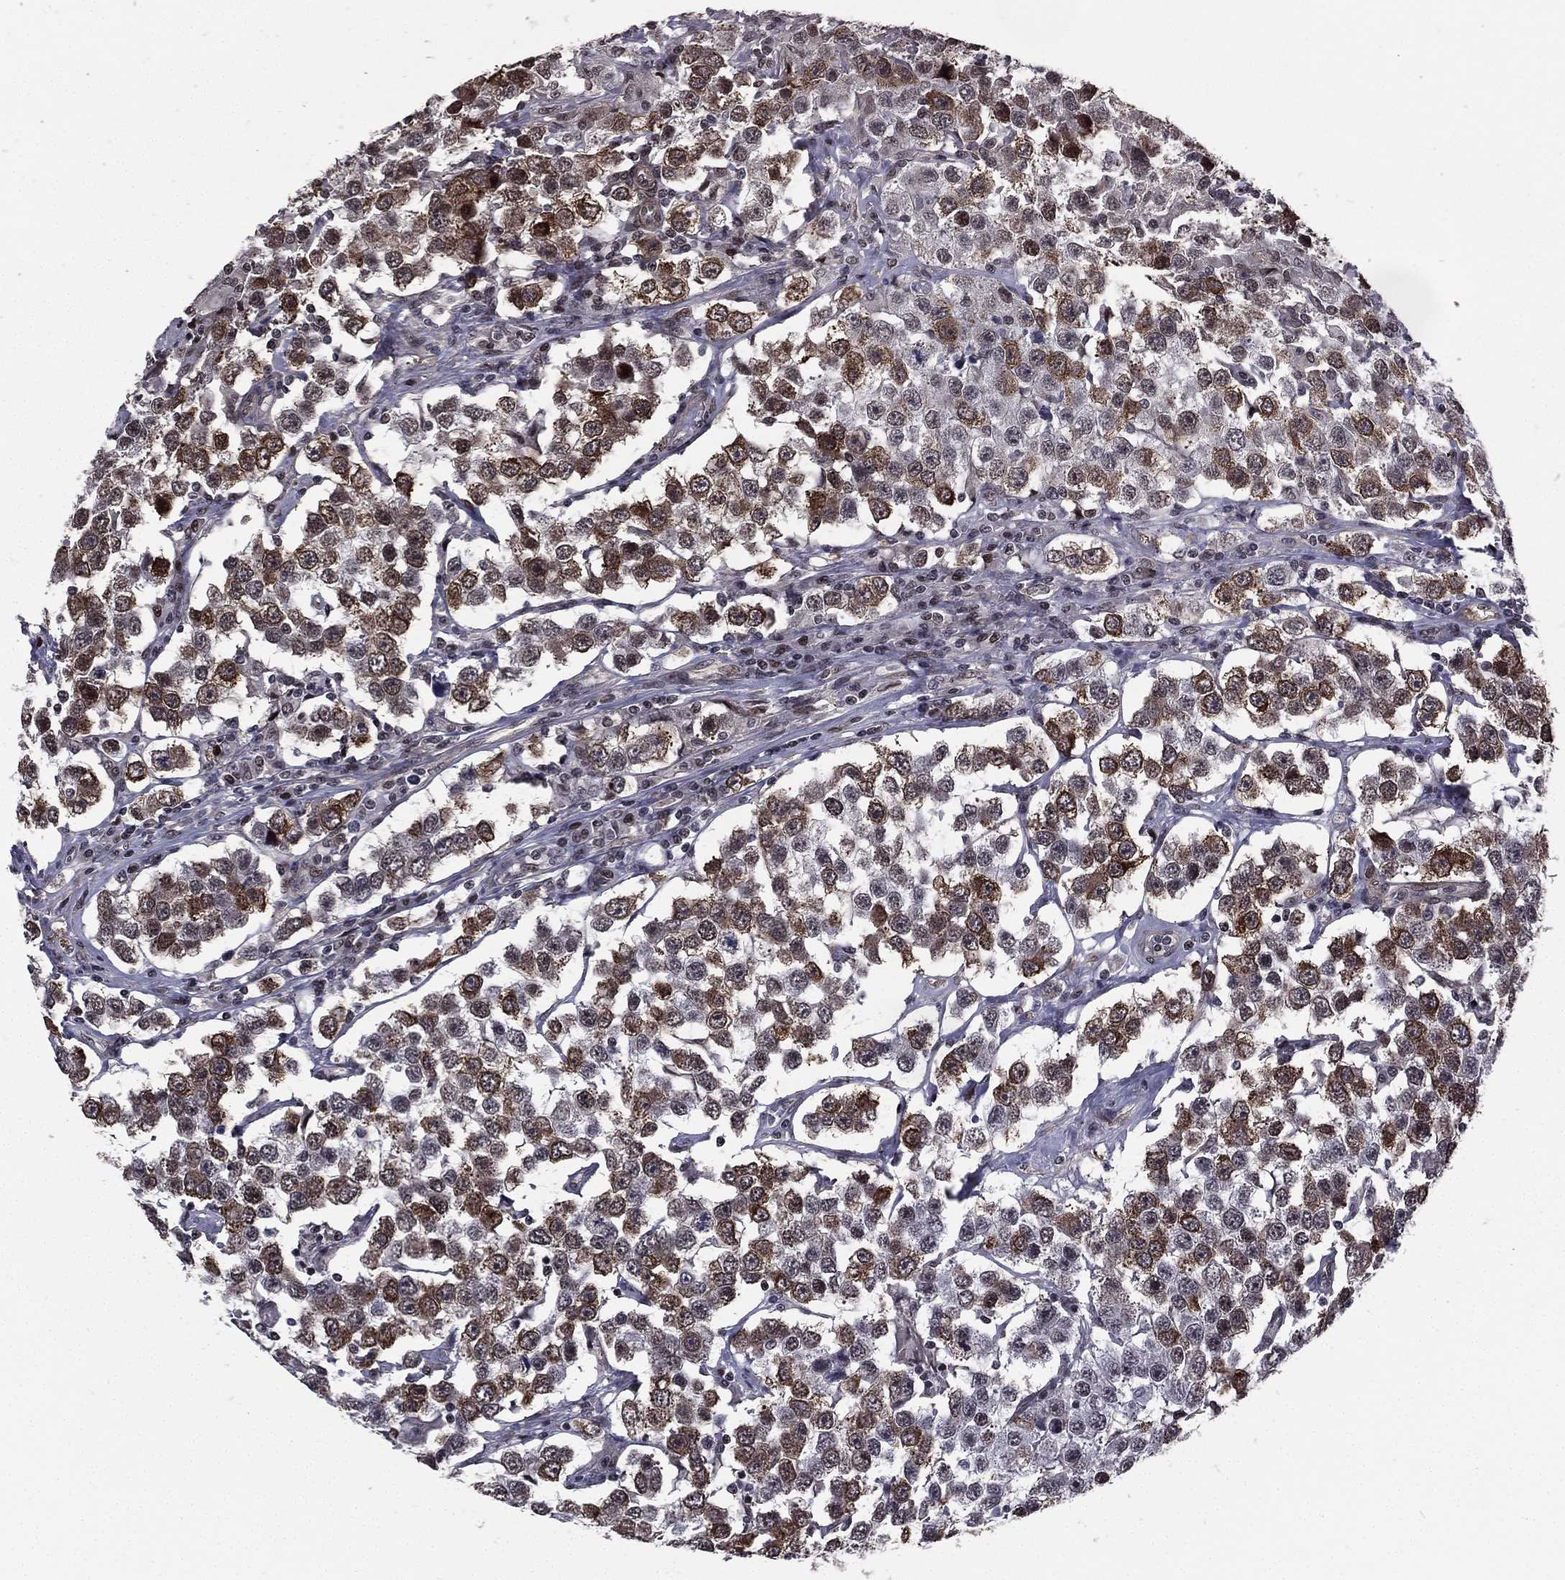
{"staining": {"intensity": "moderate", "quantity": "25%-75%", "location": "cytoplasmic/membranous"}, "tissue": "testis cancer", "cell_type": "Tumor cells", "image_type": "cancer", "snomed": [{"axis": "morphology", "description": "Seminoma, NOS"}, {"axis": "topography", "description": "Testis"}], "caption": "Testis cancer tissue demonstrates moderate cytoplasmic/membranous expression in approximately 25%-75% of tumor cells", "gene": "RARB", "patient": {"sex": "male", "age": 52}}